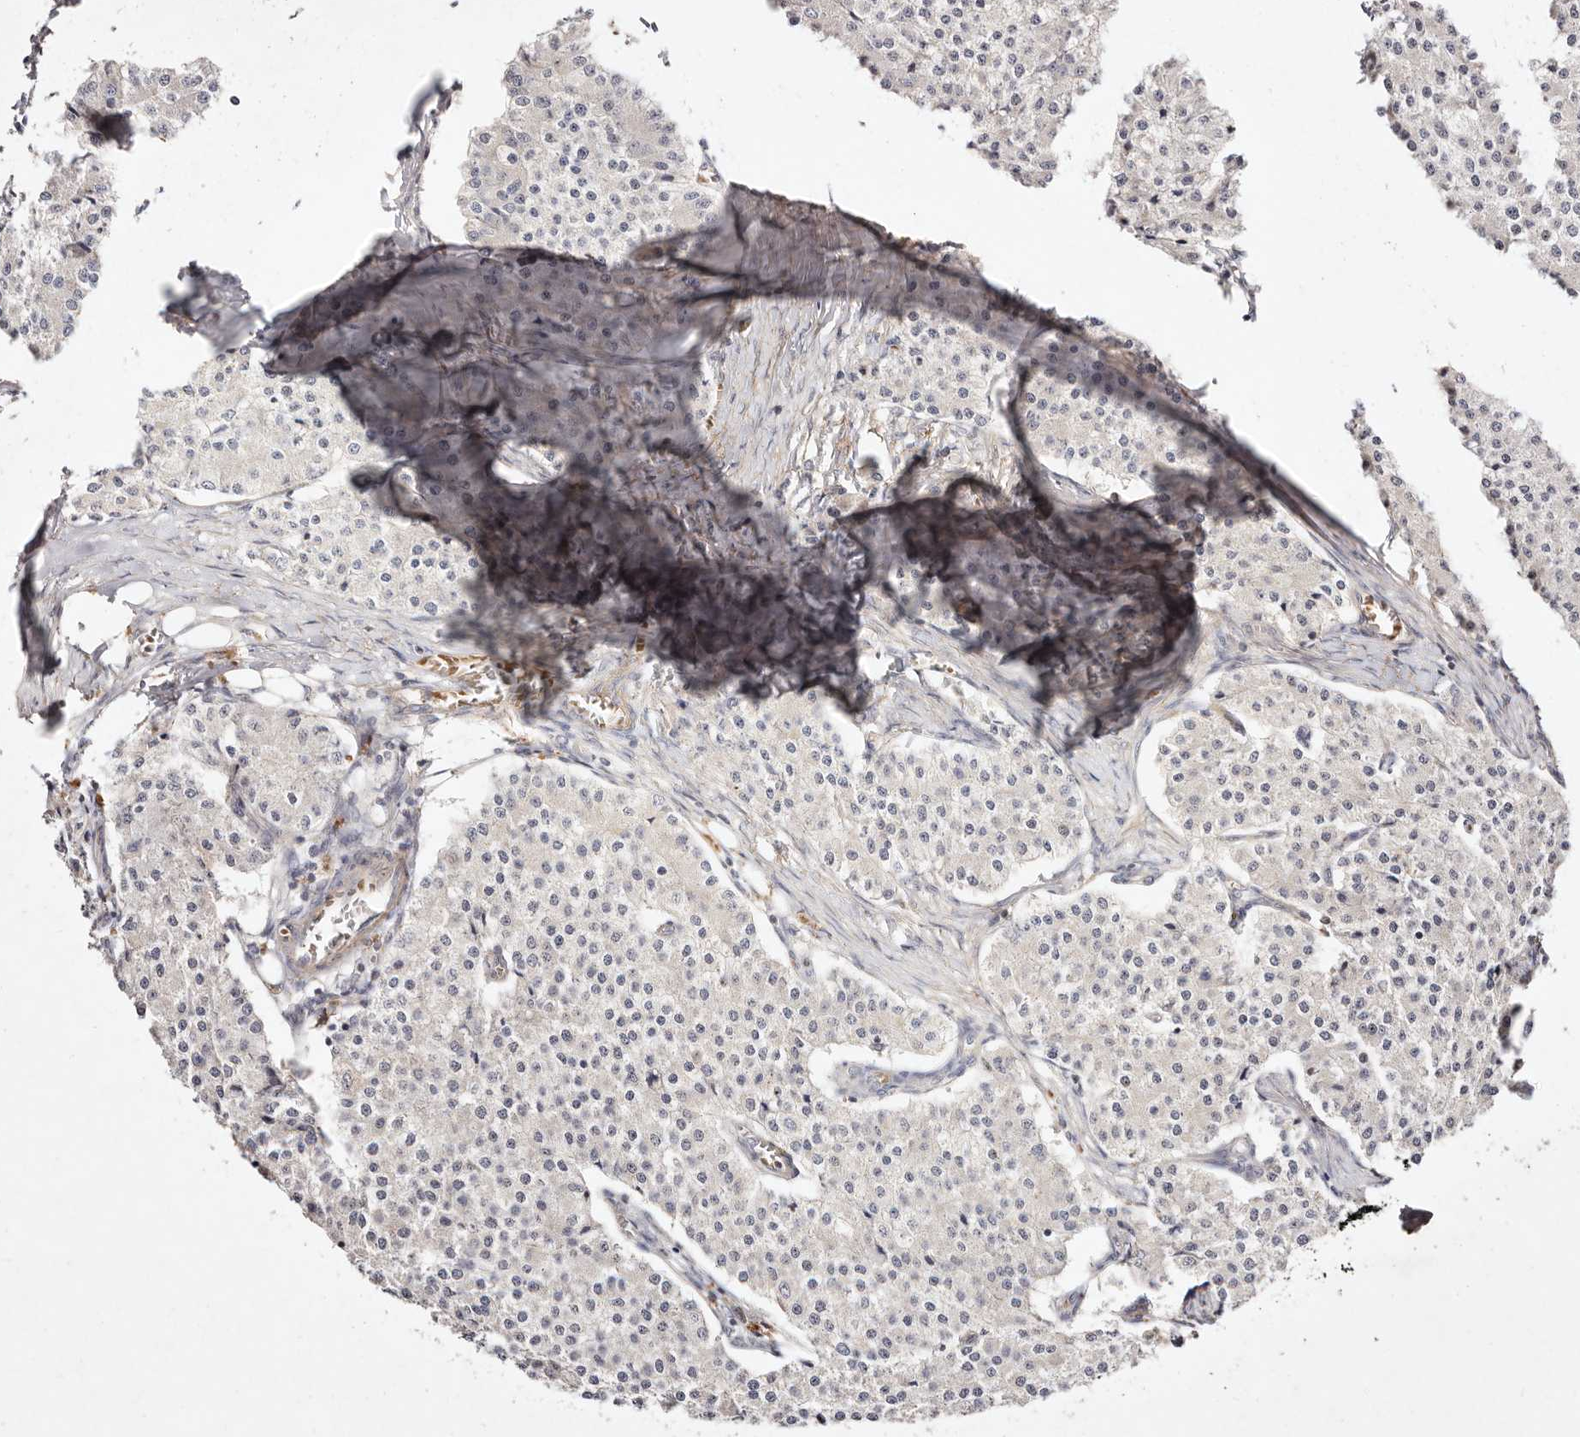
{"staining": {"intensity": "negative", "quantity": "none", "location": "none"}, "tissue": "carcinoid", "cell_type": "Tumor cells", "image_type": "cancer", "snomed": [{"axis": "morphology", "description": "Carcinoid, malignant, NOS"}, {"axis": "topography", "description": "Colon"}], "caption": "Immunohistochemistry (IHC) image of human malignant carcinoid stained for a protein (brown), which demonstrates no expression in tumor cells.", "gene": "MTMR11", "patient": {"sex": "female", "age": 52}}